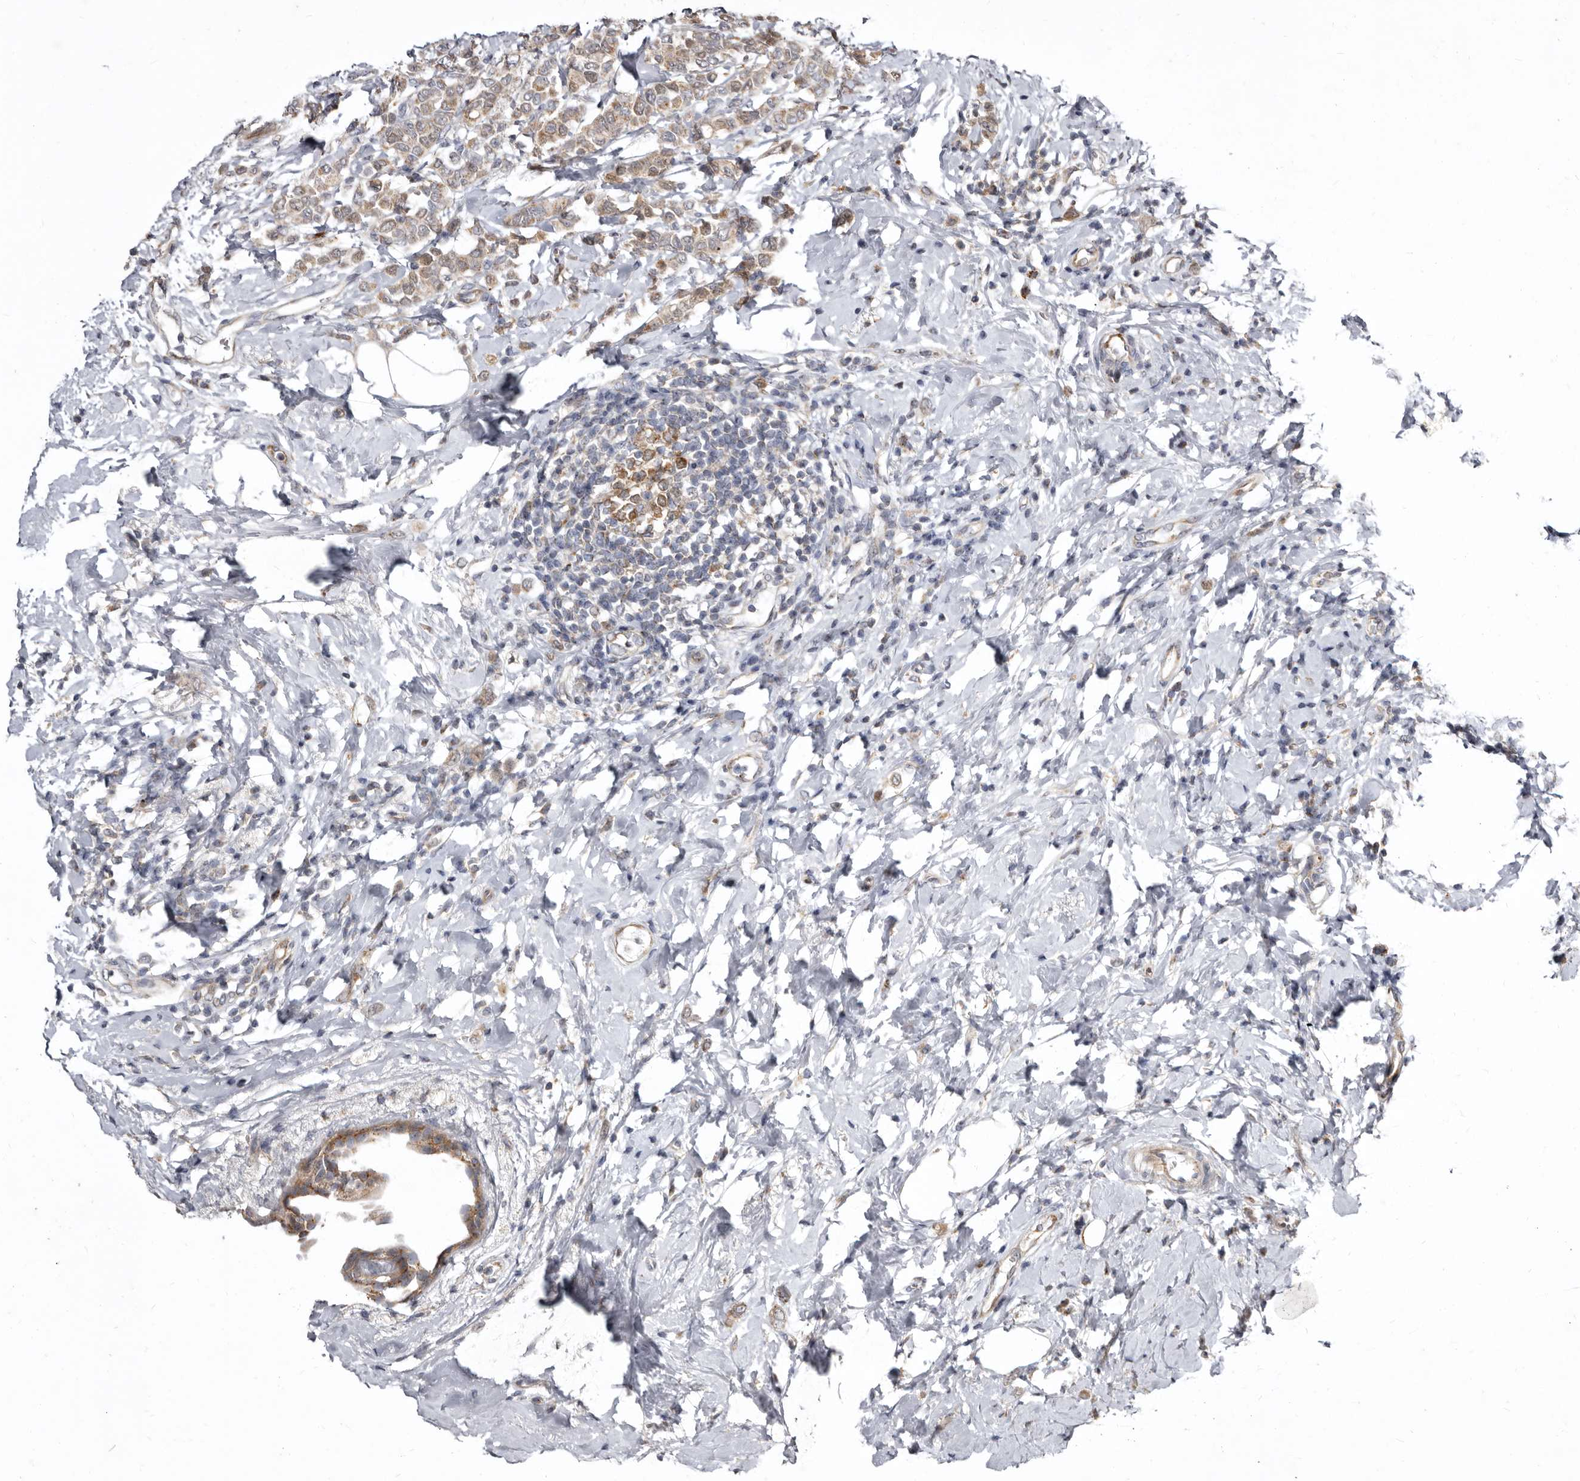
{"staining": {"intensity": "weak", "quantity": ">75%", "location": "cytoplasmic/membranous"}, "tissue": "breast cancer", "cell_type": "Tumor cells", "image_type": "cancer", "snomed": [{"axis": "morphology", "description": "Lobular carcinoma"}, {"axis": "topography", "description": "Breast"}], "caption": "Breast cancer (lobular carcinoma) tissue demonstrates weak cytoplasmic/membranous expression in about >75% of tumor cells, visualized by immunohistochemistry.", "gene": "SMC4", "patient": {"sex": "female", "age": 47}}